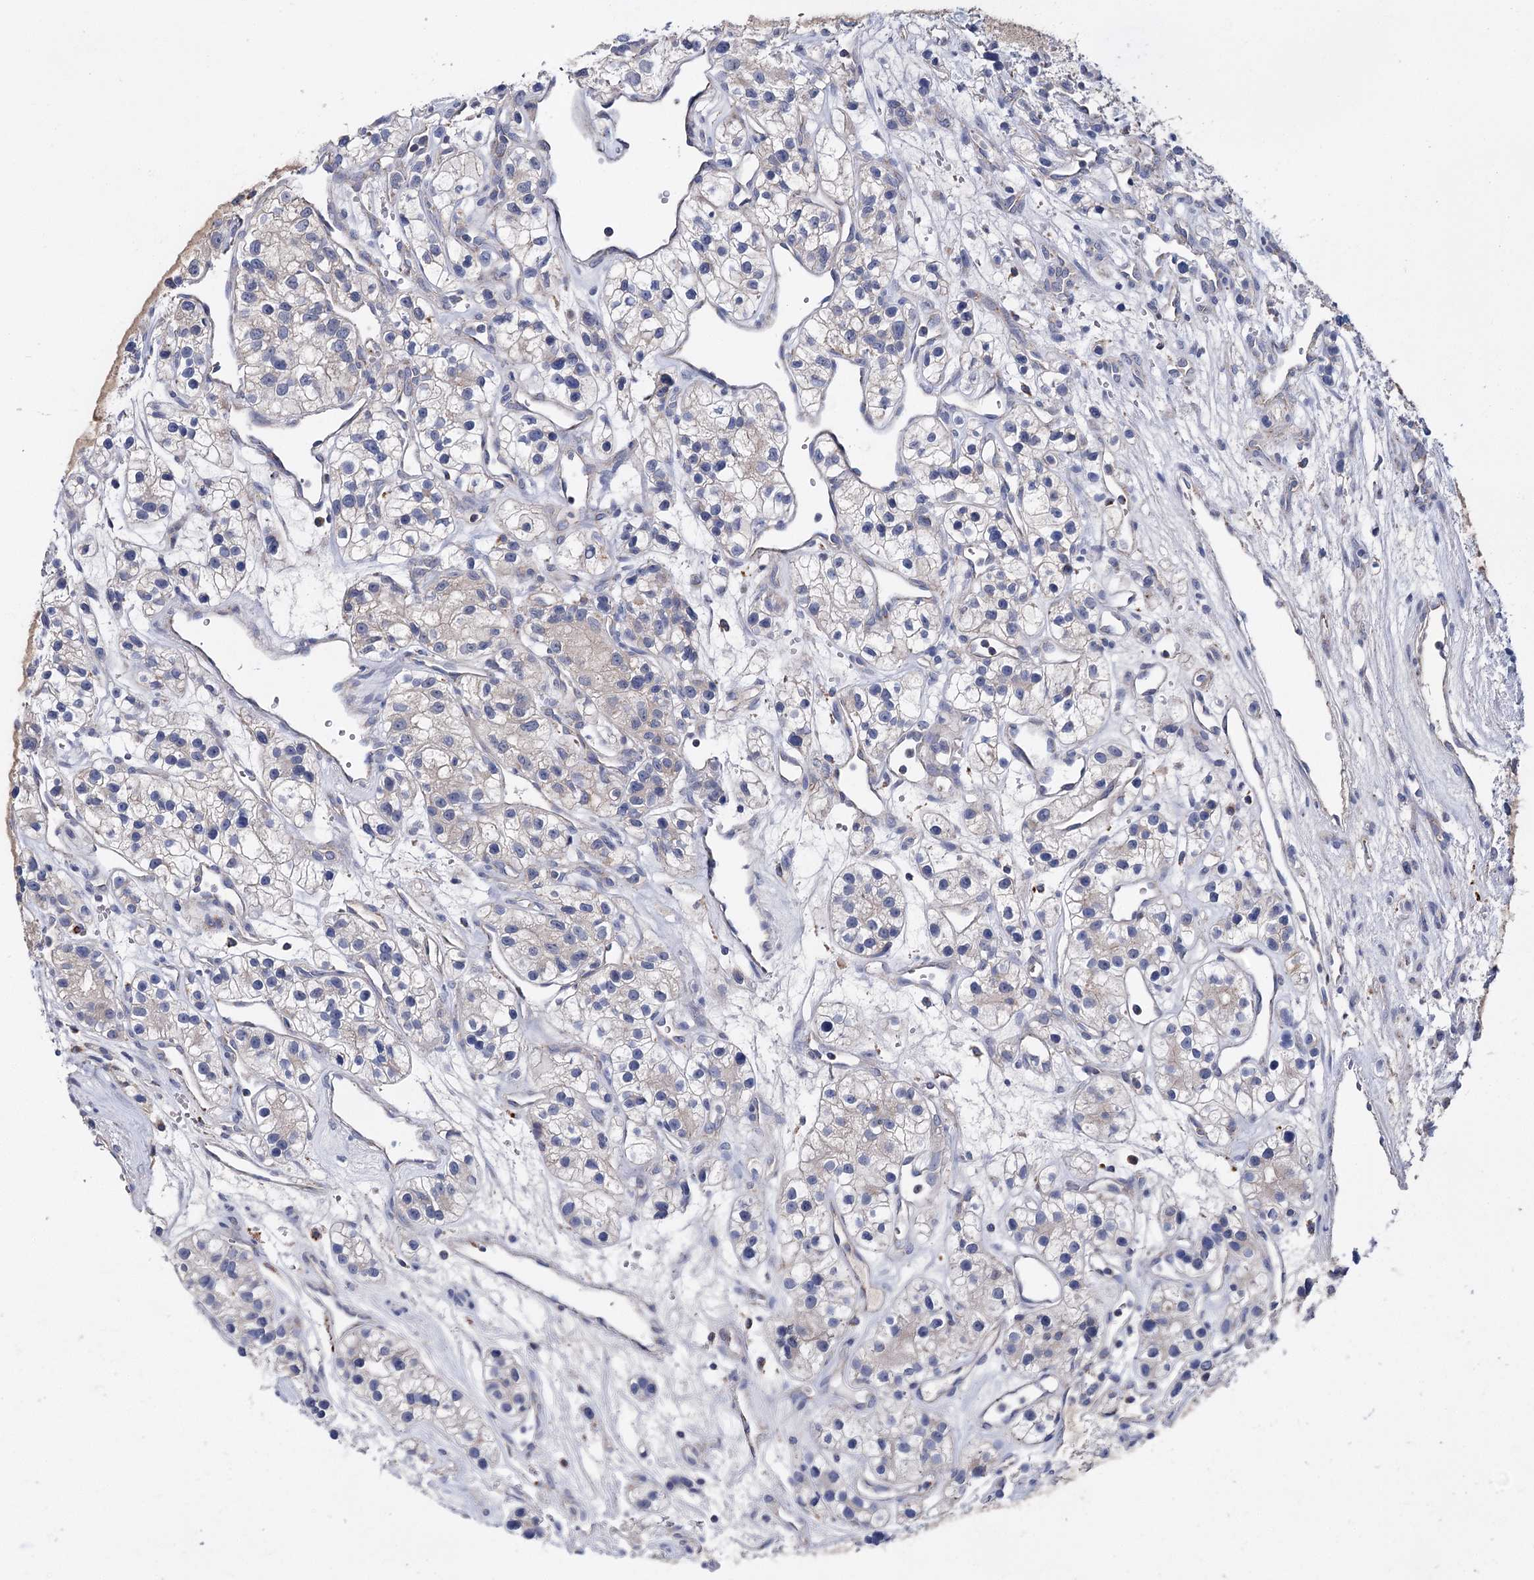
{"staining": {"intensity": "negative", "quantity": "none", "location": "none"}, "tissue": "renal cancer", "cell_type": "Tumor cells", "image_type": "cancer", "snomed": [{"axis": "morphology", "description": "Adenocarcinoma, NOS"}, {"axis": "topography", "description": "Kidney"}], "caption": "Tumor cells show no significant protein positivity in renal adenocarcinoma.", "gene": "ANKRD16", "patient": {"sex": "female", "age": 57}}